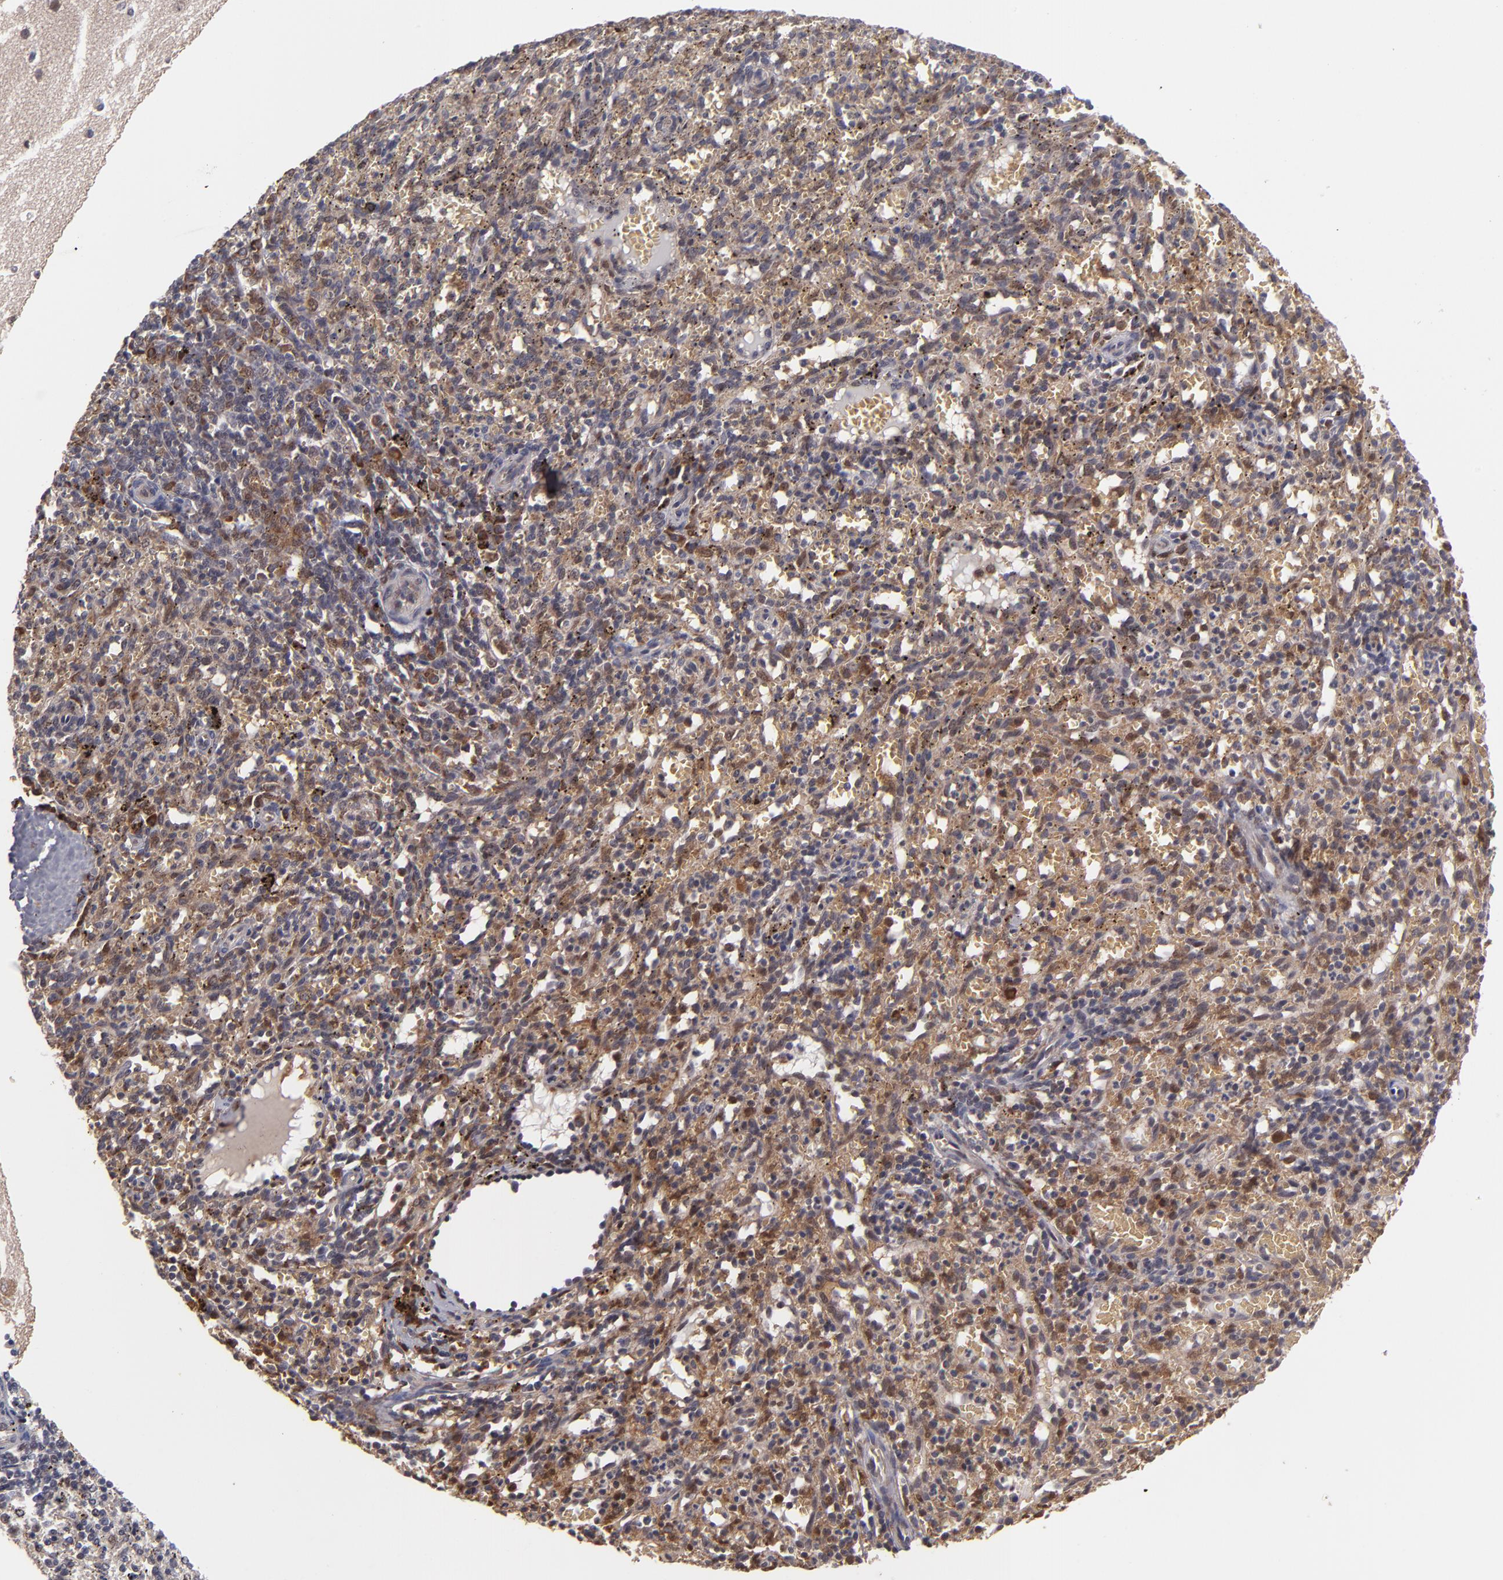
{"staining": {"intensity": "weak", "quantity": ">75%", "location": "cytoplasmic/membranous,nuclear"}, "tissue": "spleen", "cell_type": "Cells in red pulp", "image_type": "normal", "snomed": [{"axis": "morphology", "description": "Normal tissue, NOS"}, {"axis": "topography", "description": "Spleen"}], "caption": "Unremarkable spleen was stained to show a protein in brown. There is low levels of weak cytoplasmic/membranous,nuclear staining in approximately >75% of cells in red pulp. (DAB = brown stain, brightfield microscopy at high magnification).", "gene": "CASP1", "patient": {"sex": "female", "age": 10}}